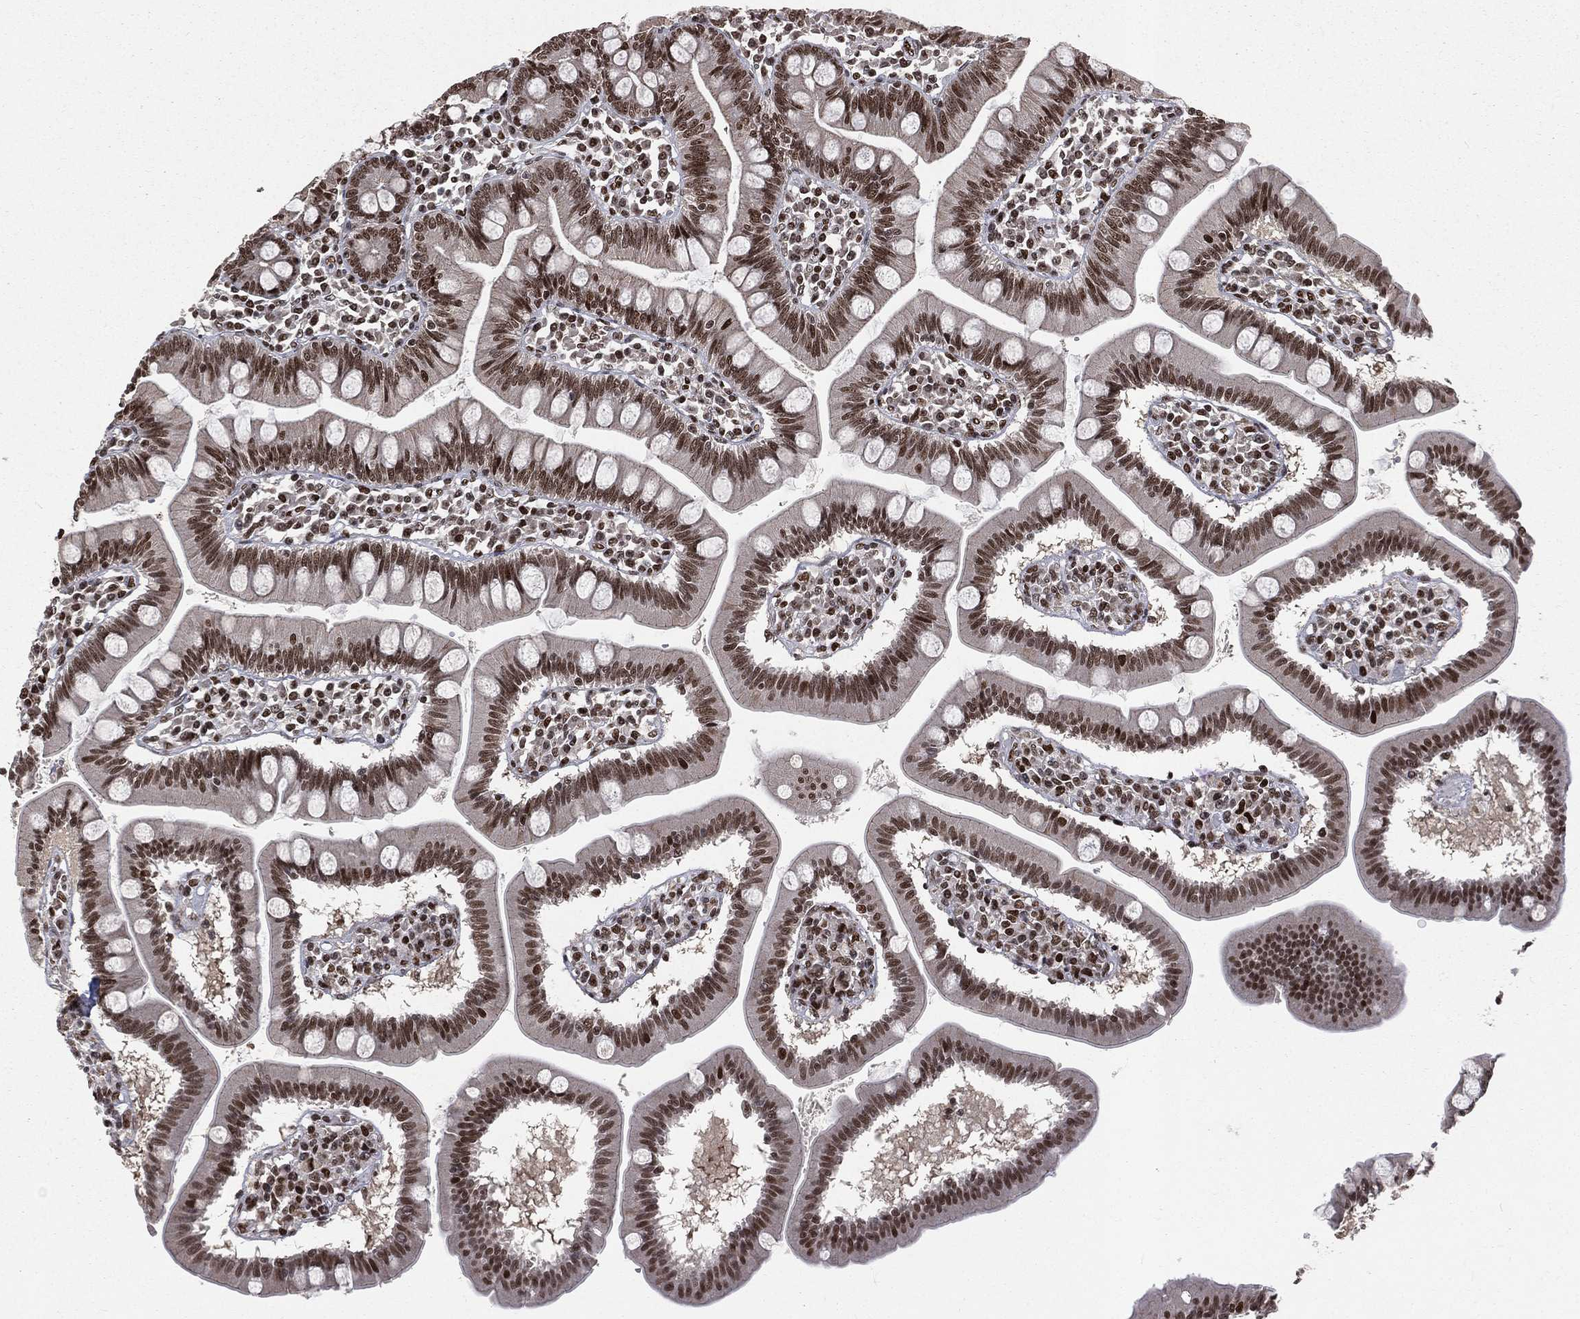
{"staining": {"intensity": "strong", "quantity": "25%-75%", "location": "nuclear"}, "tissue": "small intestine", "cell_type": "Glandular cells", "image_type": "normal", "snomed": [{"axis": "morphology", "description": "Normal tissue, NOS"}, {"axis": "topography", "description": "Small intestine"}], "caption": "Small intestine was stained to show a protein in brown. There is high levels of strong nuclear expression in about 25%-75% of glandular cells. (DAB (3,3'-diaminobenzidine) IHC, brown staining for protein, blue staining for nuclei).", "gene": "POLB", "patient": {"sex": "male", "age": 88}}